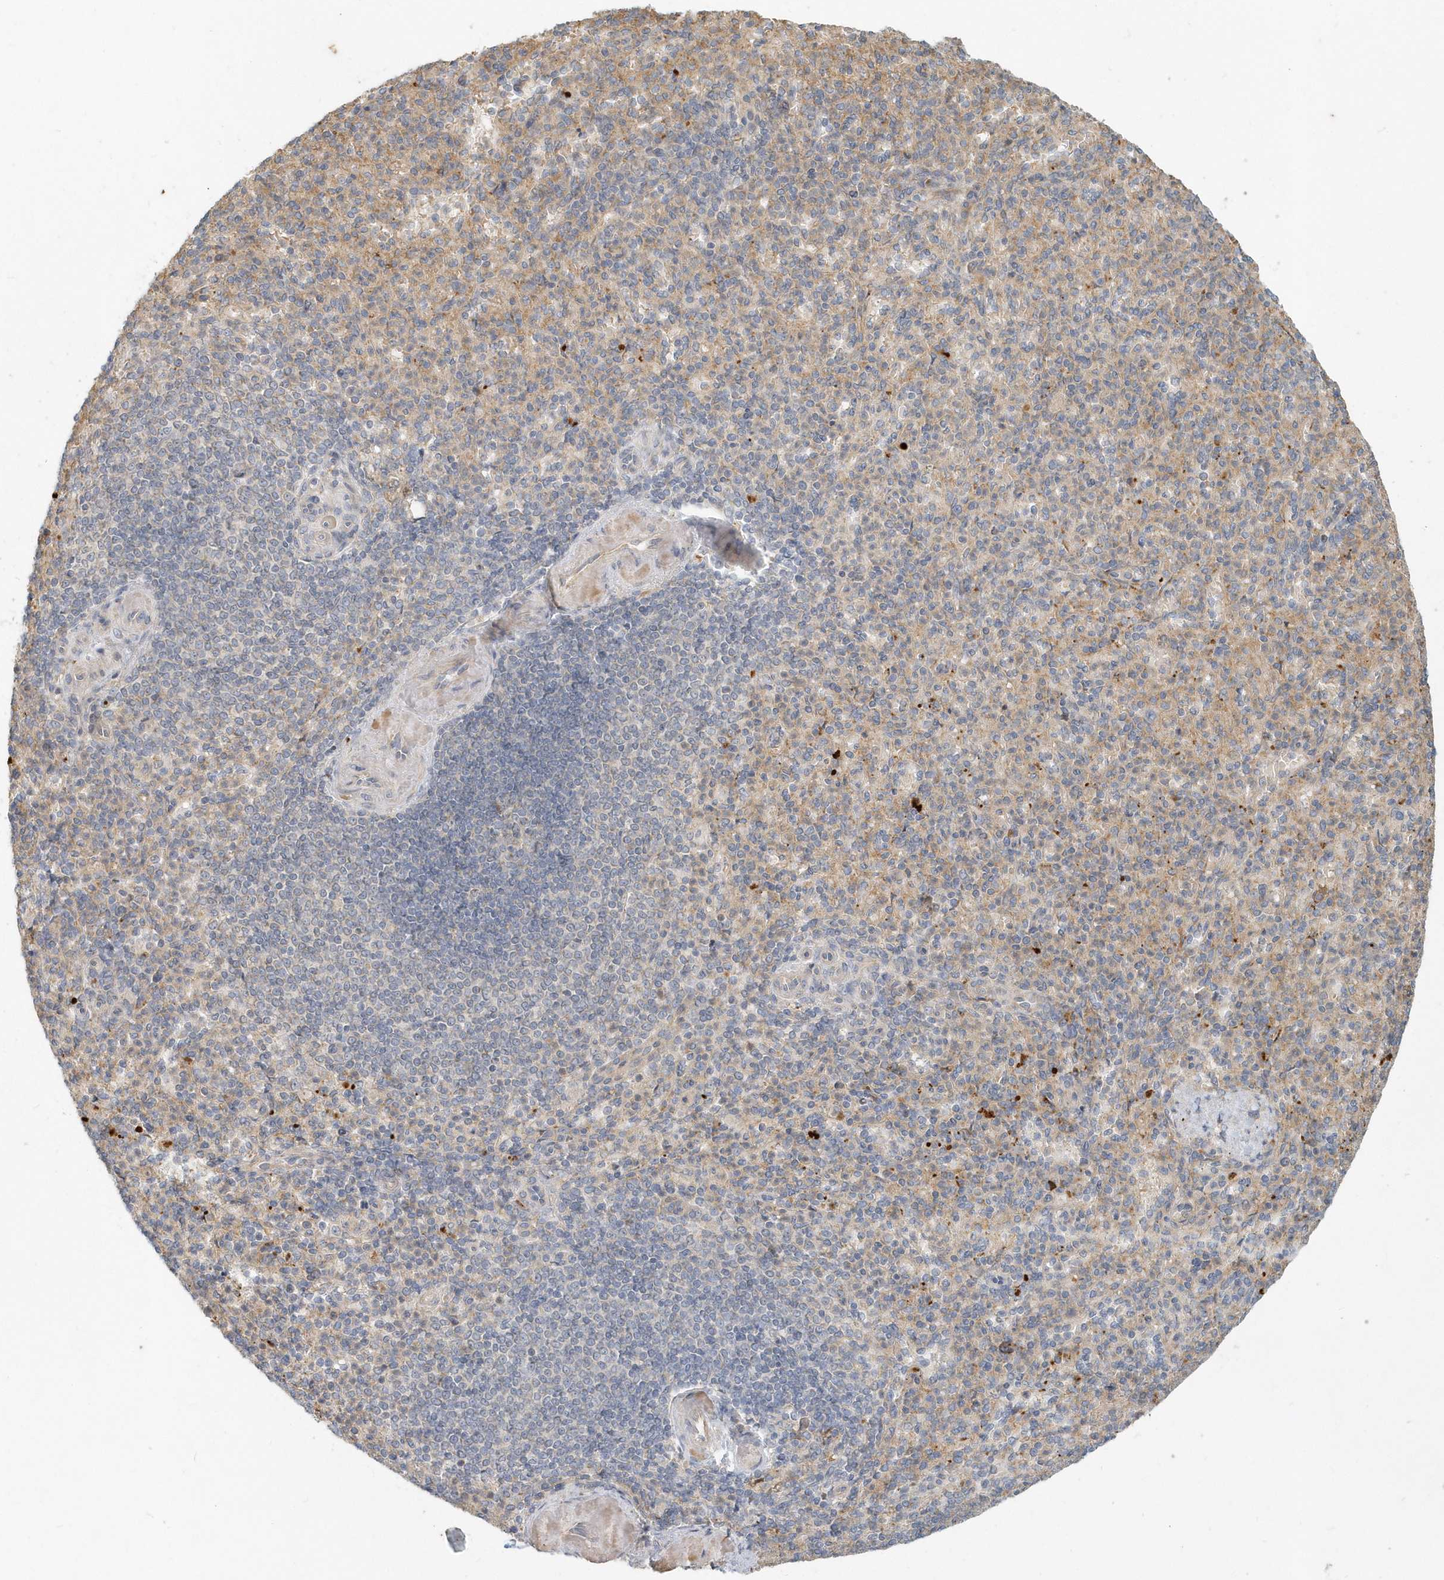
{"staining": {"intensity": "weak", "quantity": "<25%", "location": "cytoplasmic/membranous"}, "tissue": "spleen", "cell_type": "Cells in red pulp", "image_type": "normal", "snomed": [{"axis": "morphology", "description": "Normal tissue, NOS"}, {"axis": "topography", "description": "Spleen"}], "caption": "High power microscopy histopathology image of an immunohistochemistry (IHC) image of normal spleen, revealing no significant expression in cells in red pulp.", "gene": "NAPB", "patient": {"sex": "female", "age": 74}}